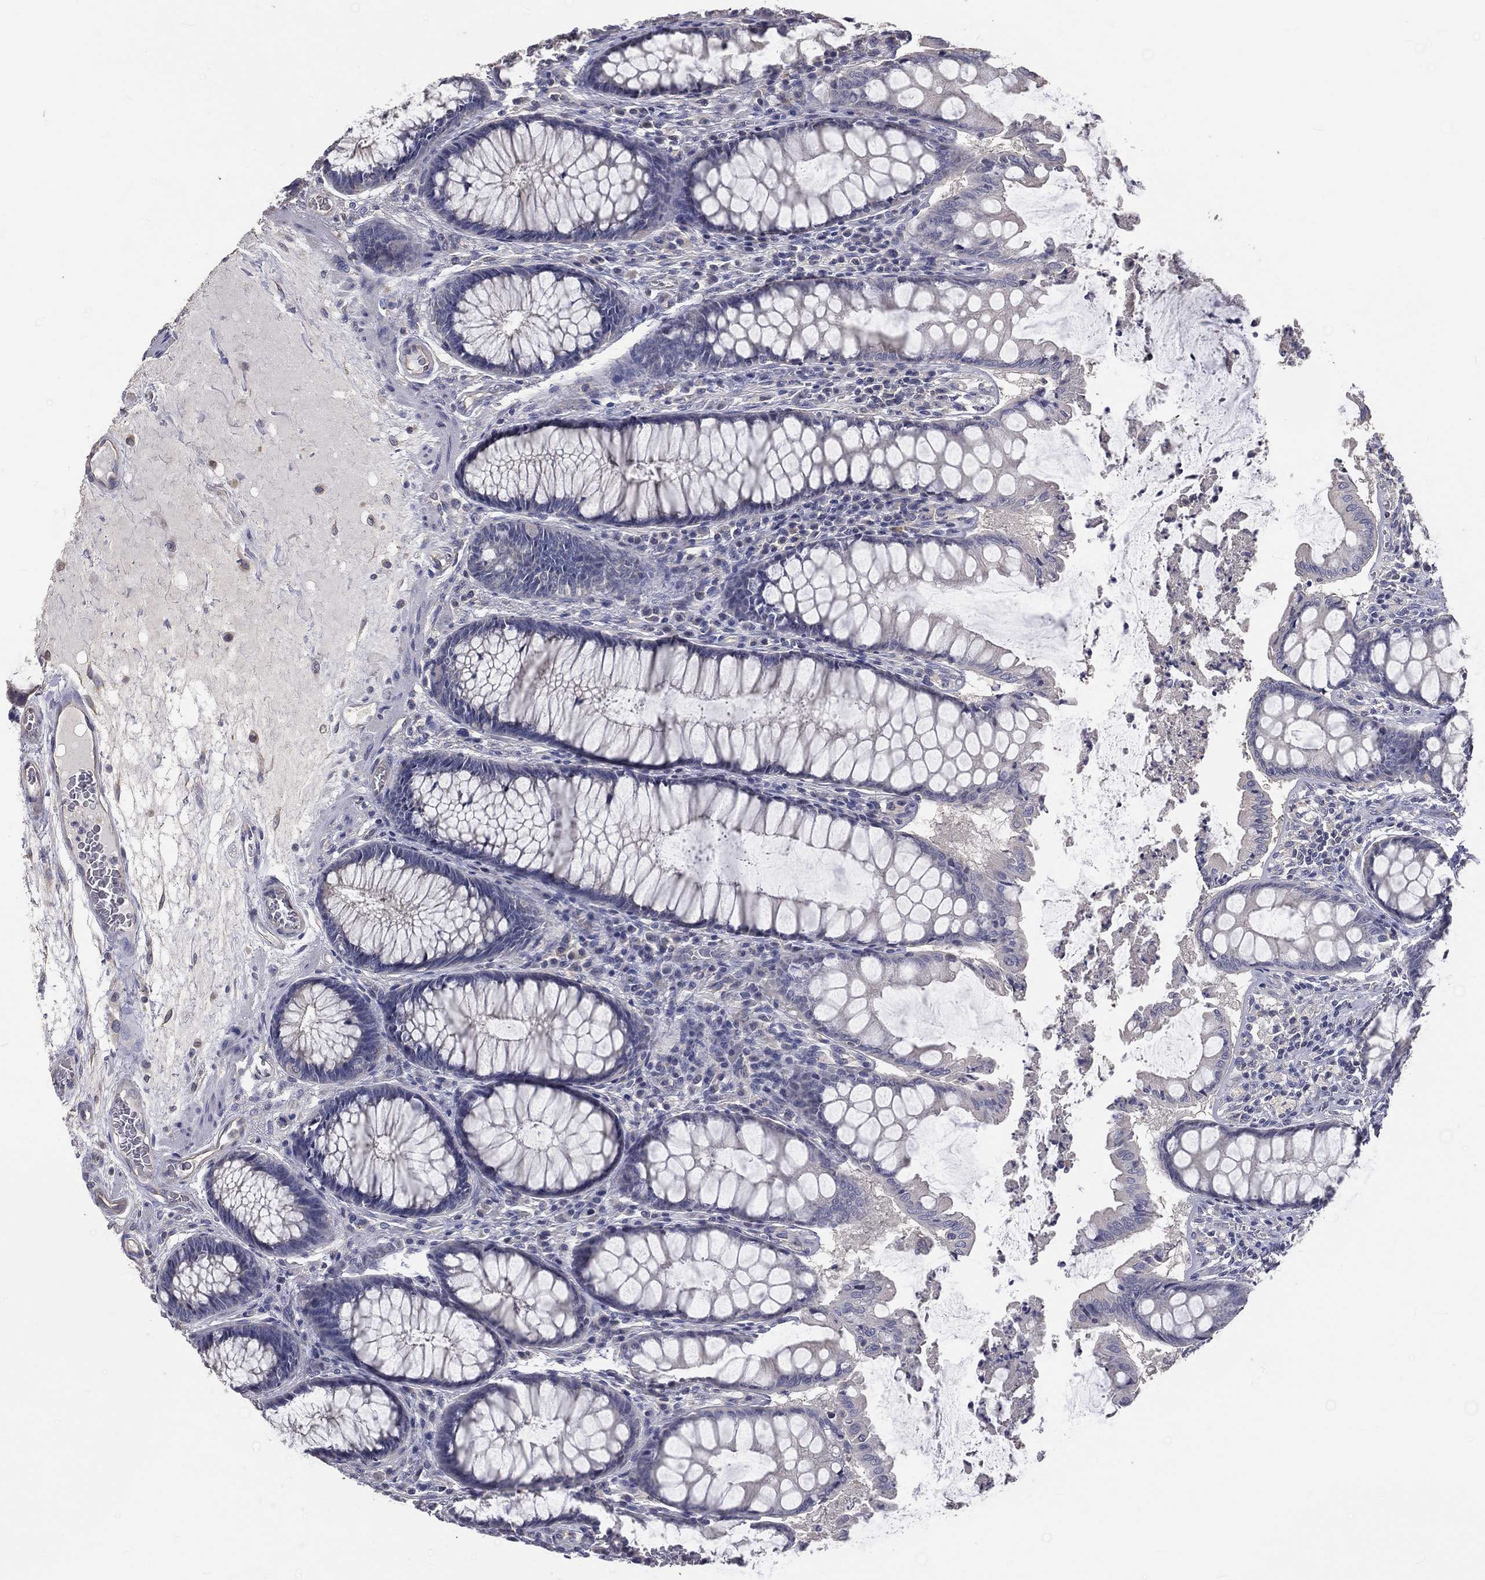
{"staining": {"intensity": "negative", "quantity": "none", "location": "none"}, "tissue": "colon", "cell_type": "Endothelial cells", "image_type": "normal", "snomed": [{"axis": "morphology", "description": "Normal tissue, NOS"}, {"axis": "topography", "description": "Colon"}], "caption": "Immunohistochemistry image of benign colon: human colon stained with DAB (3,3'-diaminobenzidine) shows no significant protein expression in endothelial cells. (Brightfield microscopy of DAB (3,3'-diaminobenzidine) immunohistochemistry at high magnification).", "gene": "CROCC", "patient": {"sex": "female", "age": 65}}